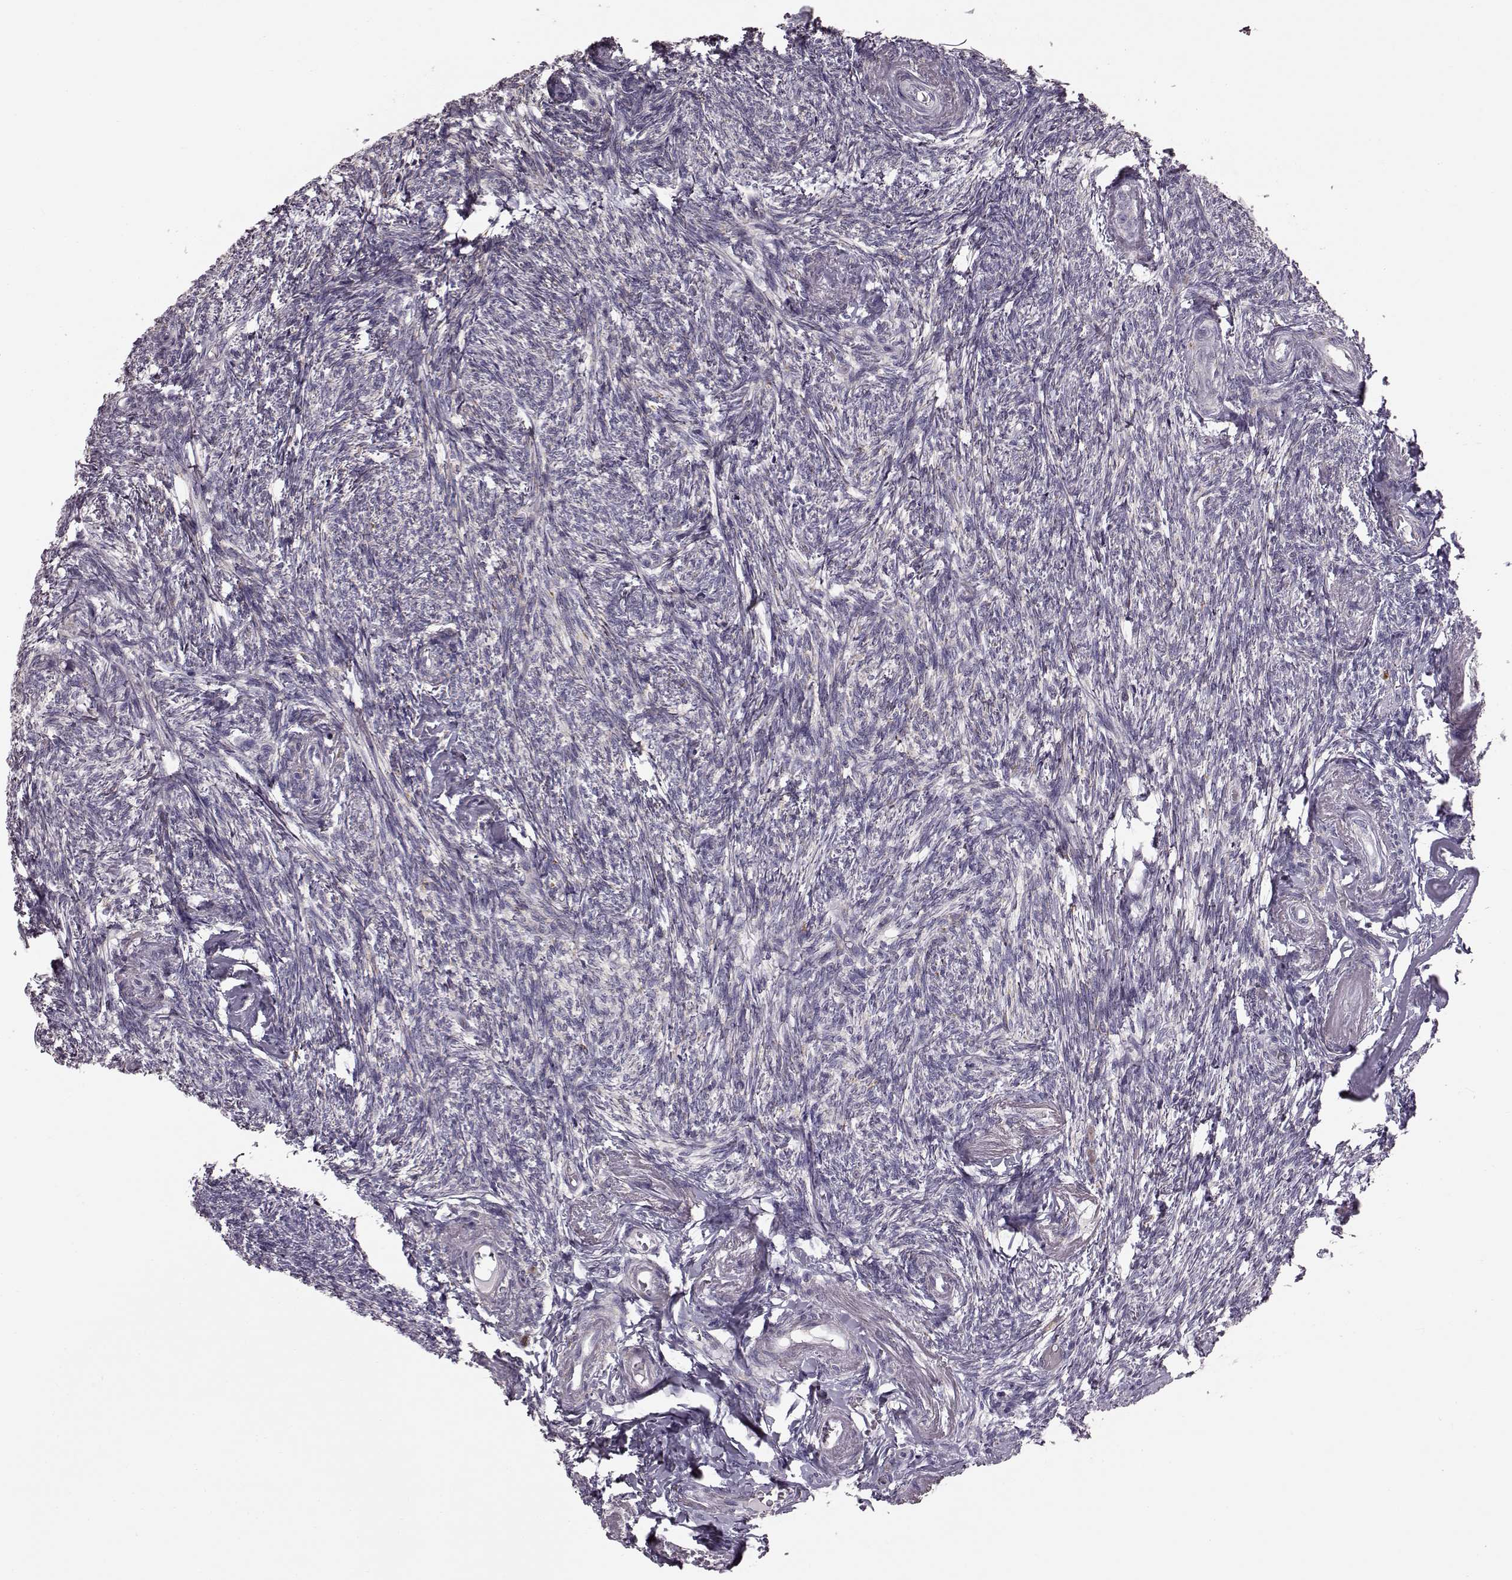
{"staining": {"intensity": "weak", "quantity": ">75%", "location": "cytoplasmic/membranous"}, "tissue": "ovary", "cell_type": "Follicle cells", "image_type": "normal", "snomed": [{"axis": "morphology", "description": "Normal tissue, NOS"}, {"axis": "topography", "description": "Ovary"}], "caption": "Normal ovary shows weak cytoplasmic/membranous positivity in approximately >75% of follicle cells (Stains: DAB (3,3'-diaminobenzidine) in brown, nuclei in blue, Microscopy: brightfield microscopy at high magnification)..", "gene": "ATP5MF", "patient": {"sex": "female", "age": 72}}